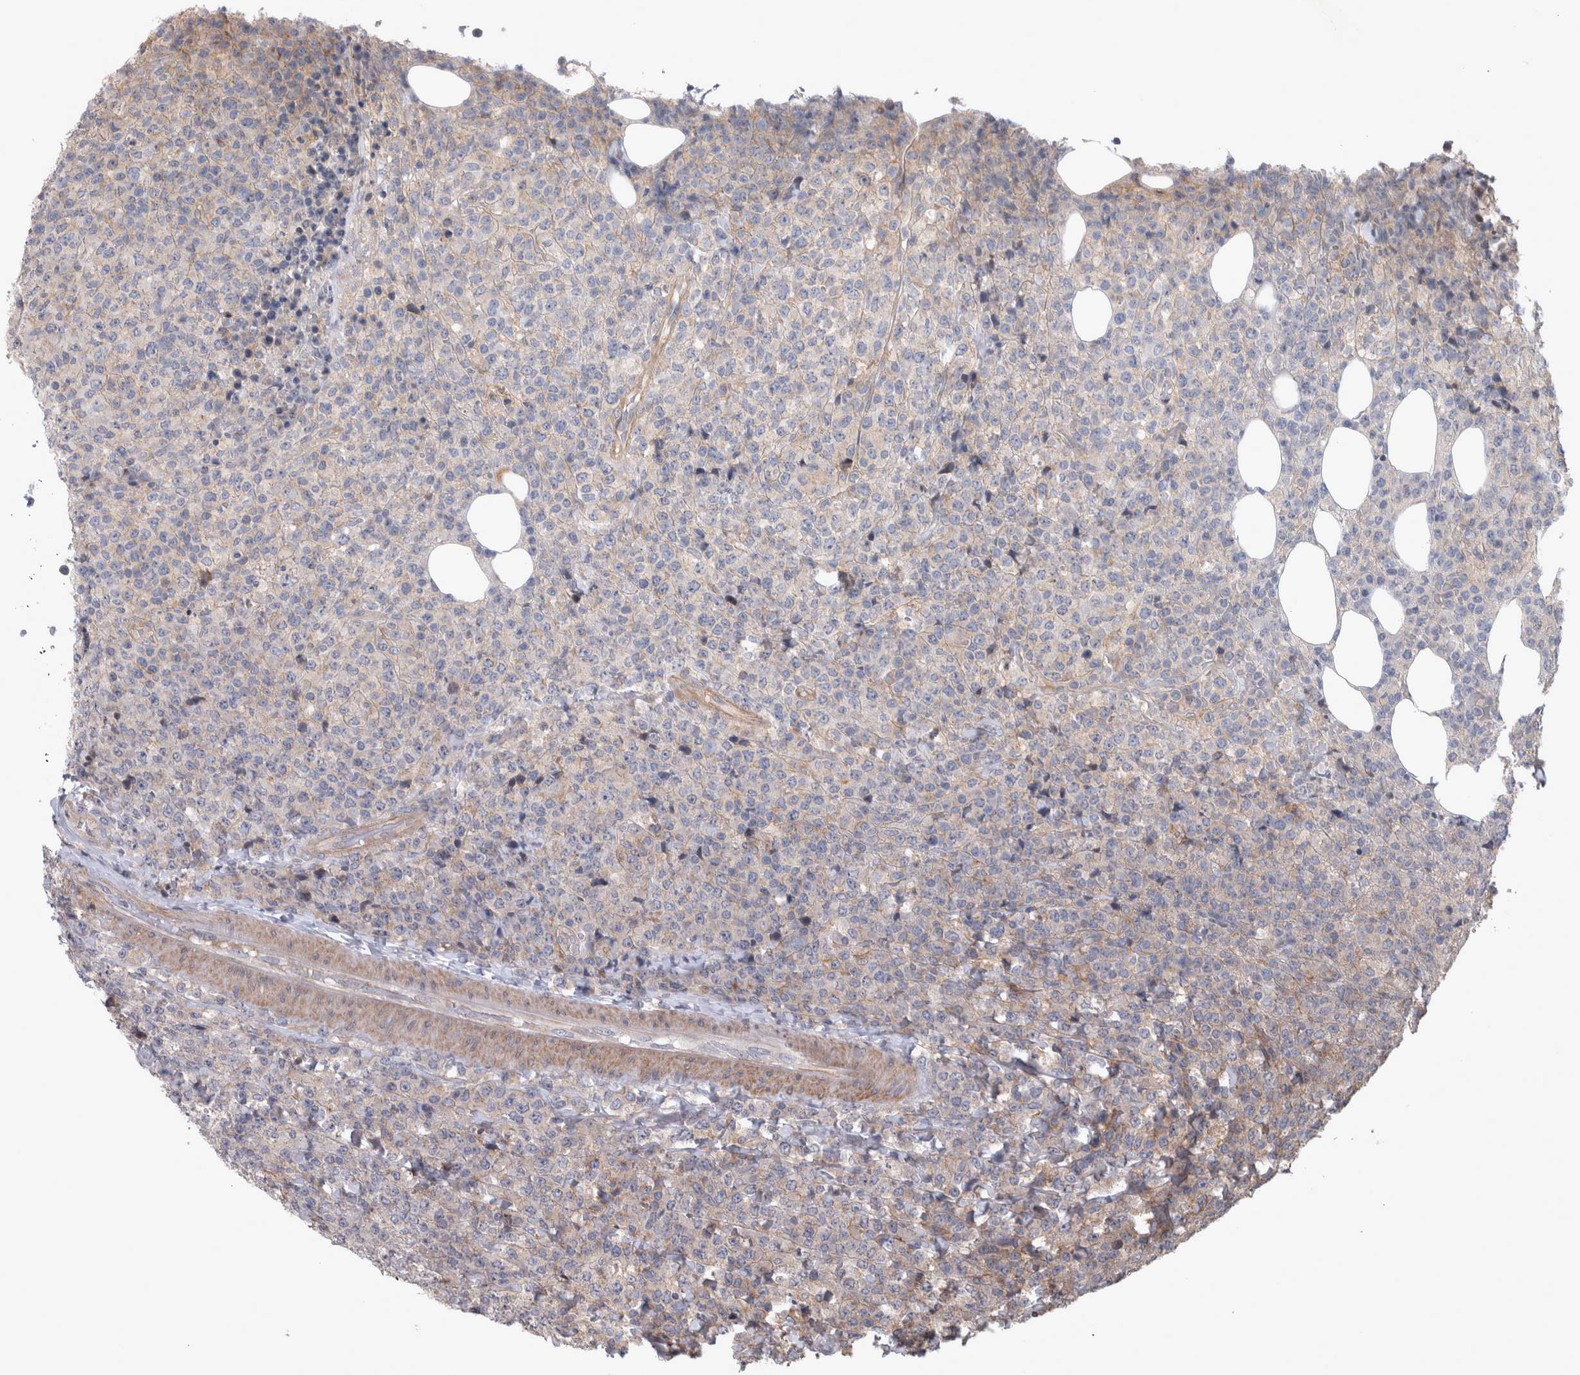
{"staining": {"intensity": "negative", "quantity": "none", "location": "none"}, "tissue": "lymphoma", "cell_type": "Tumor cells", "image_type": "cancer", "snomed": [{"axis": "morphology", "description": "Malignant lymphoma, non-Hodgkin's type, High grade"}, {"axis": "topography", "description": "Lymph node"}], "caption": "This is an immunohistochemistry image of lymphoma. There is no staining in tumor cells.", "gene": "SPATA48", "patient": {"sex": "male", "age": 13}}